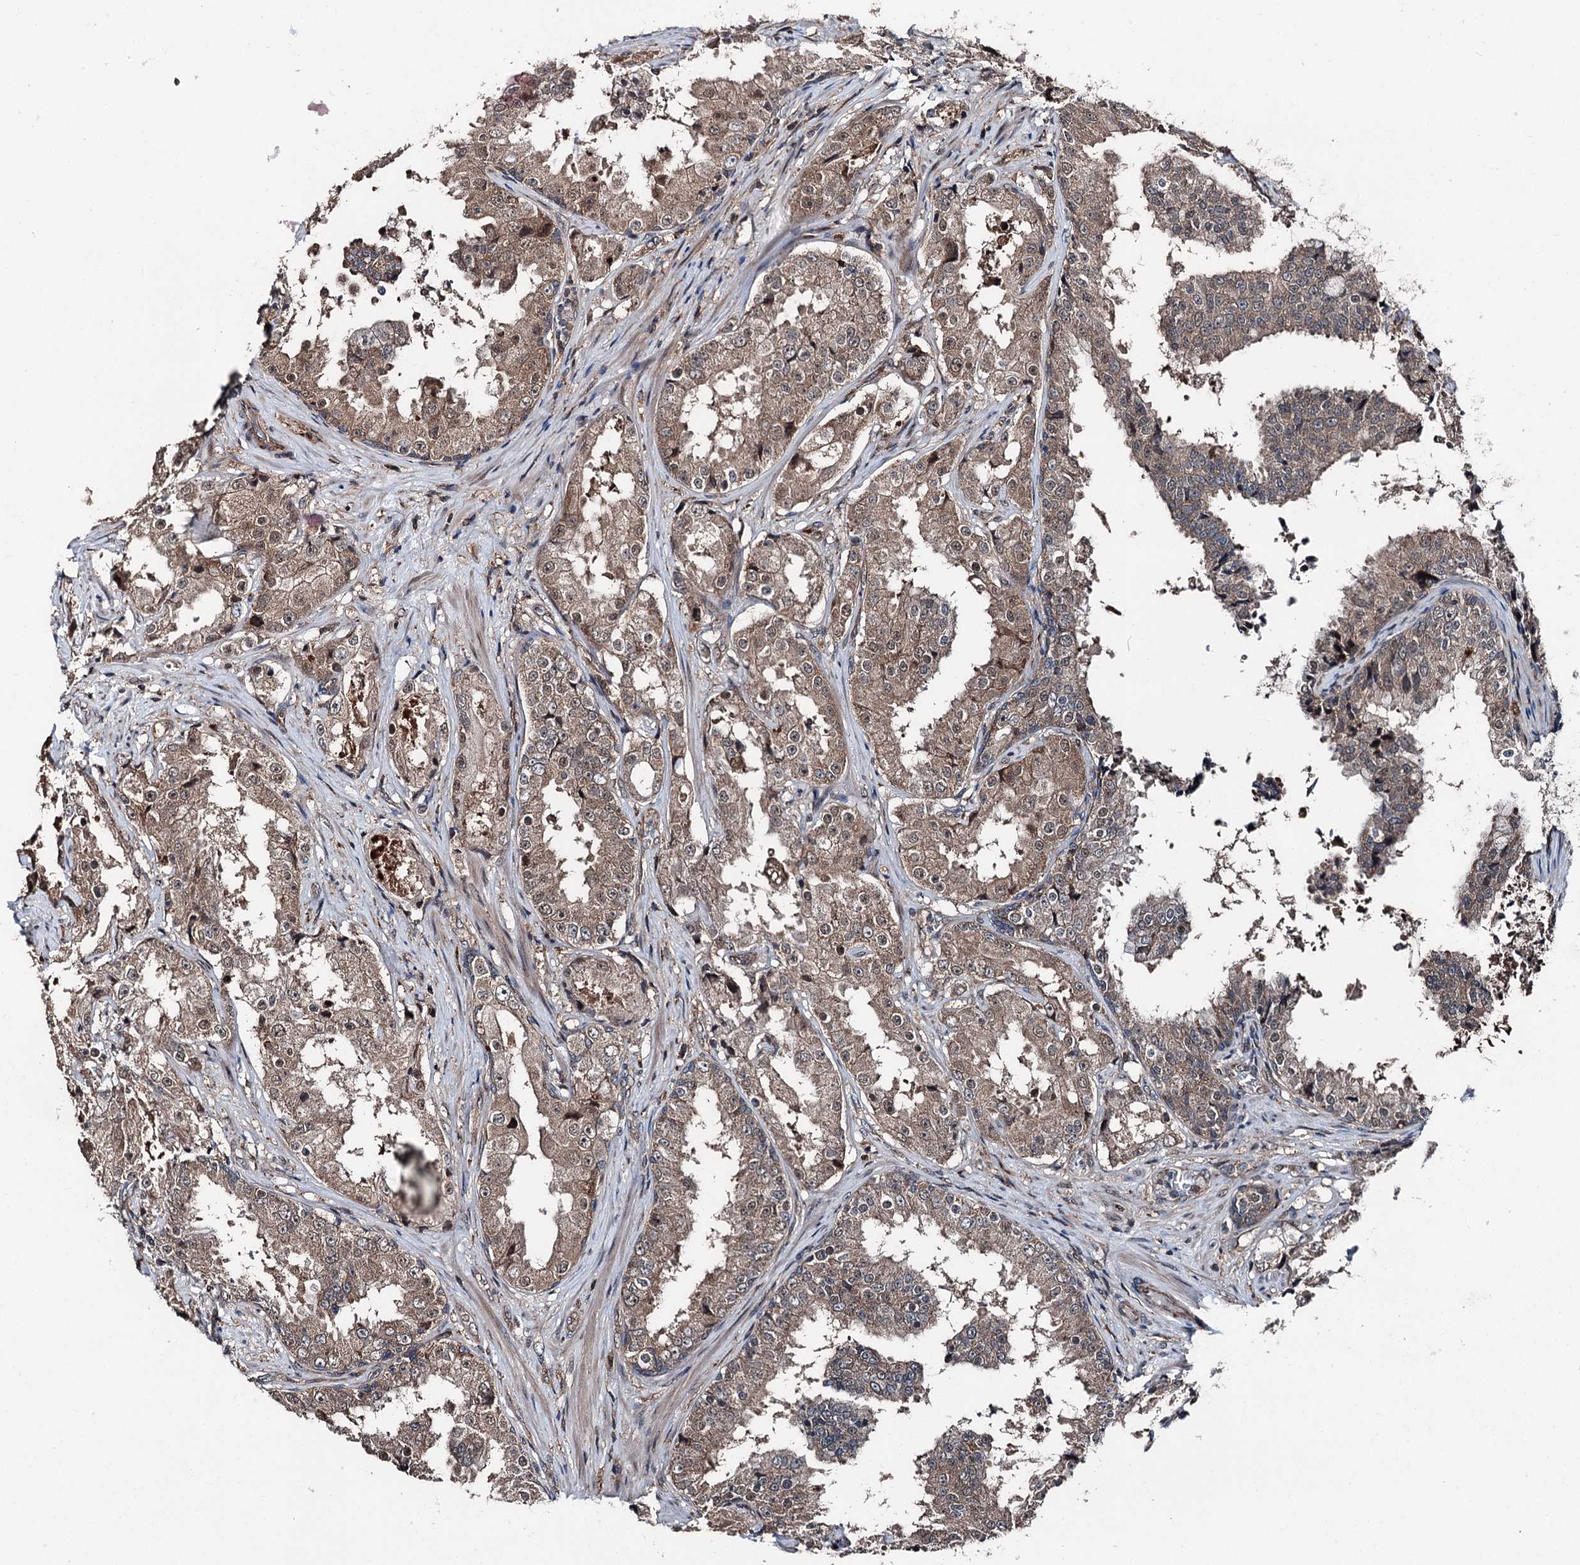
{"staining": {"intensity": "weak", "quantity": ">75%", "location": "cytoplasmic/membranous,nuclear"}, "tissue": "prostate cancer", "cell_type": "Tumor cells", "image_type": "cancer", "snomed": [{"axis": "morphology", "description": "Adenocarcinoma, High grade"}, {"axis": "topography", "description": "Prostate"}], "caption": "Immunohistochemistry (DAB) staining of human prostate cancer displays weak cytoplasmic/membranous and nuclear protein expression in approximately >75% of tumor cells. The staining was performed using DAB to visualize the protein expression in brown, while the nuclei were stained in blue with hematoxylin (Magnification: 20x).", "gene": "PSMD13", "patient": {"sex": "male", "age": 73}}